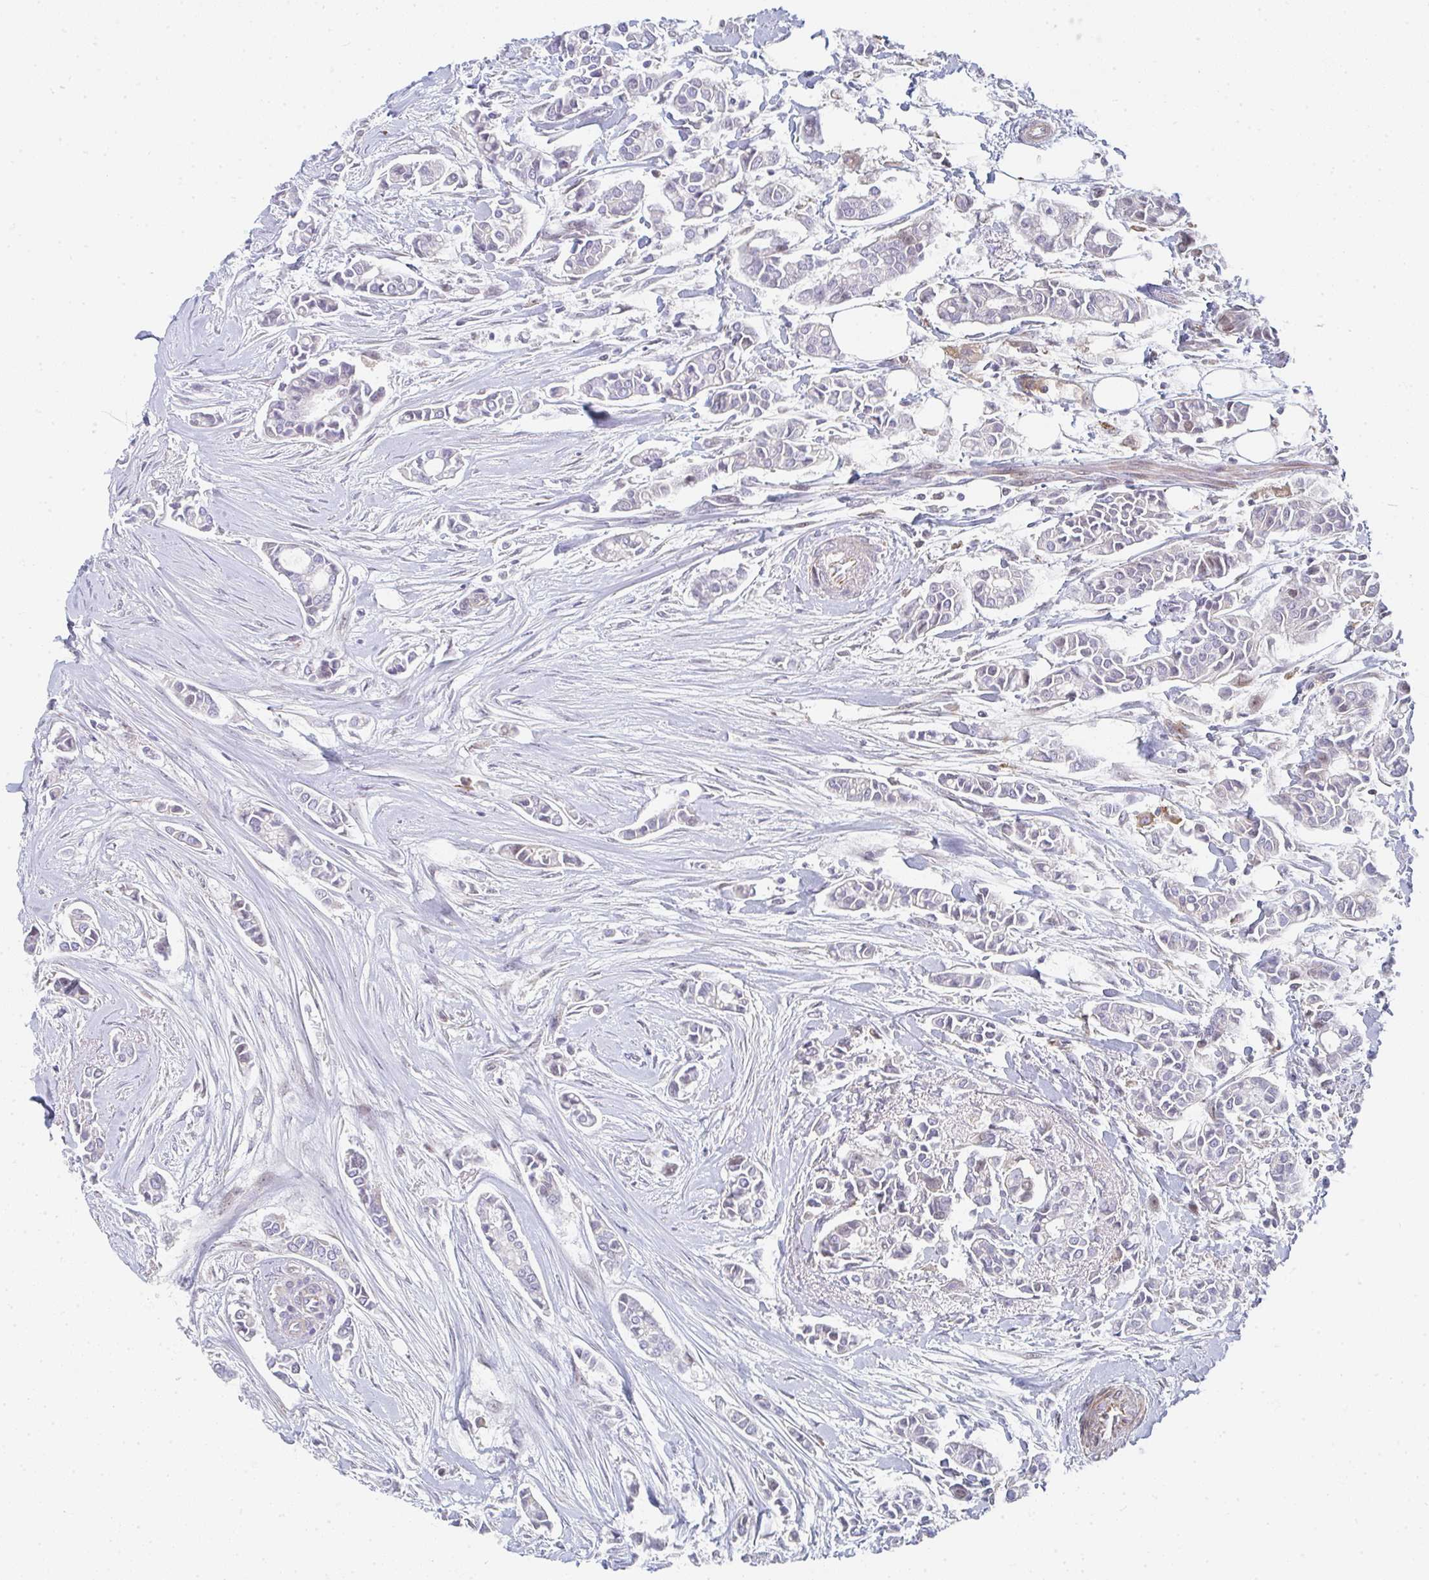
{"staining": {"intensity": "negative", "quantity": "none", "location": "none"}, "tissue": "breast cancer", "cell_type": "Tumor cells", "image_type": "cancer", "snomed": [{"axis": "morphology", "description": "Duct carcinoma"}, {"axis": "topography", "description": "Breast"}], "caption": "Tumor cells are negative for brown protein staining in breast cancer (invasive ductal carcinoma). The staining is performed using DAB brown chromogen with nuclei counter-stained in using hematoxylin.", "gene": "KLHL33", "patient": {"sex": "female", "age": 84}}